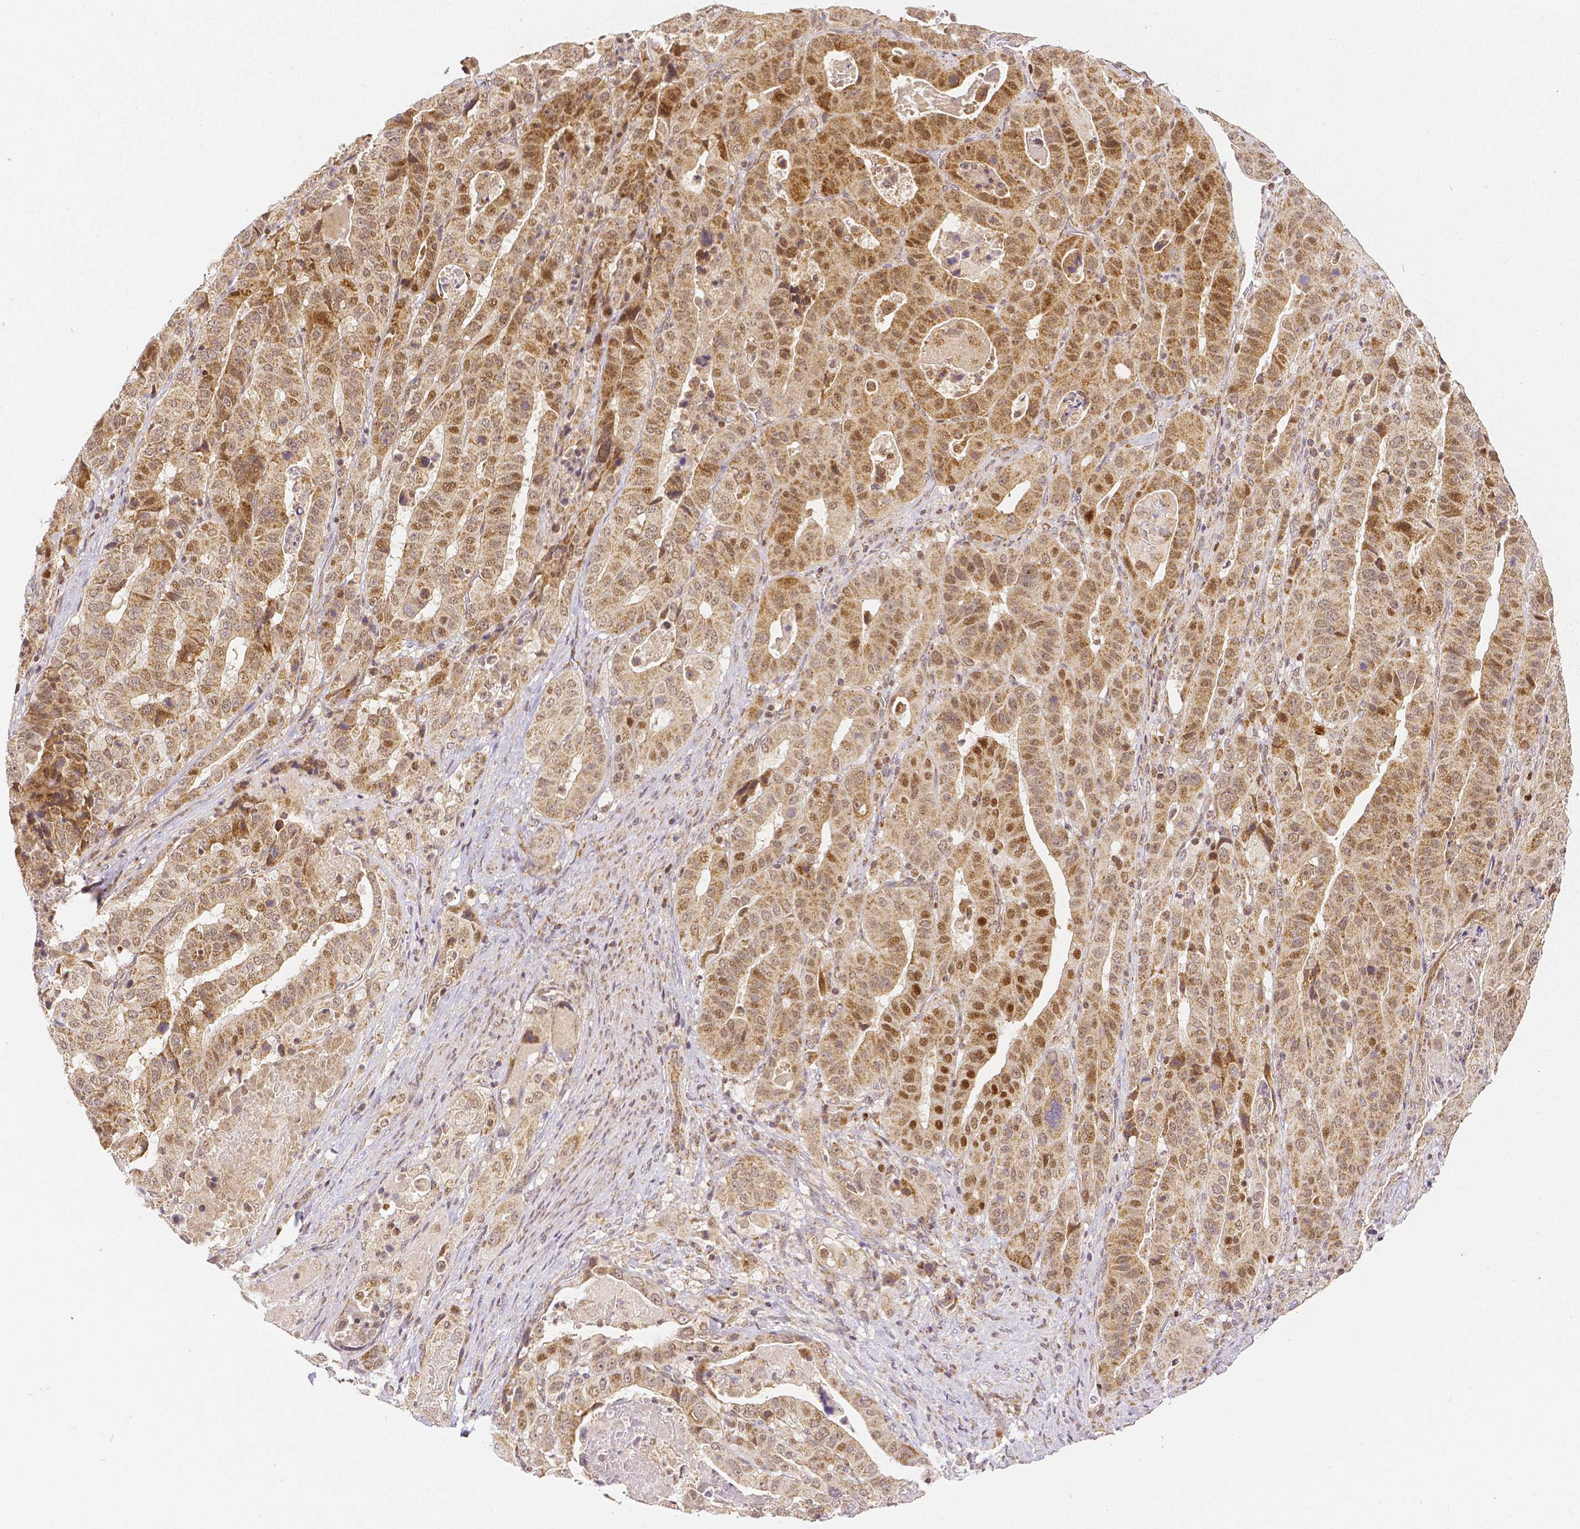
{"staining": {"intensity": "moderate", "quantity": ">75%", "location": "cytoplasmic/membranous,nuclear"}, "tissue": "stomach cancer", "cell_type": "Tumor cells", "image_type": "cancer", "snomed": [{"axis": "morphology", "description": "Adenocarcinoma, NOS"}, {"axis": "topography", "description": "Stomach"}], "caption": "This photomicrograph shows IHC staining of human stomach cancer, with medium moderate cytoplasmic/membranous and nuclear staining in approximately >75% of tumor cells.", "gene": "RHOT1", "patient": {"sex": "male", "age": 48}}